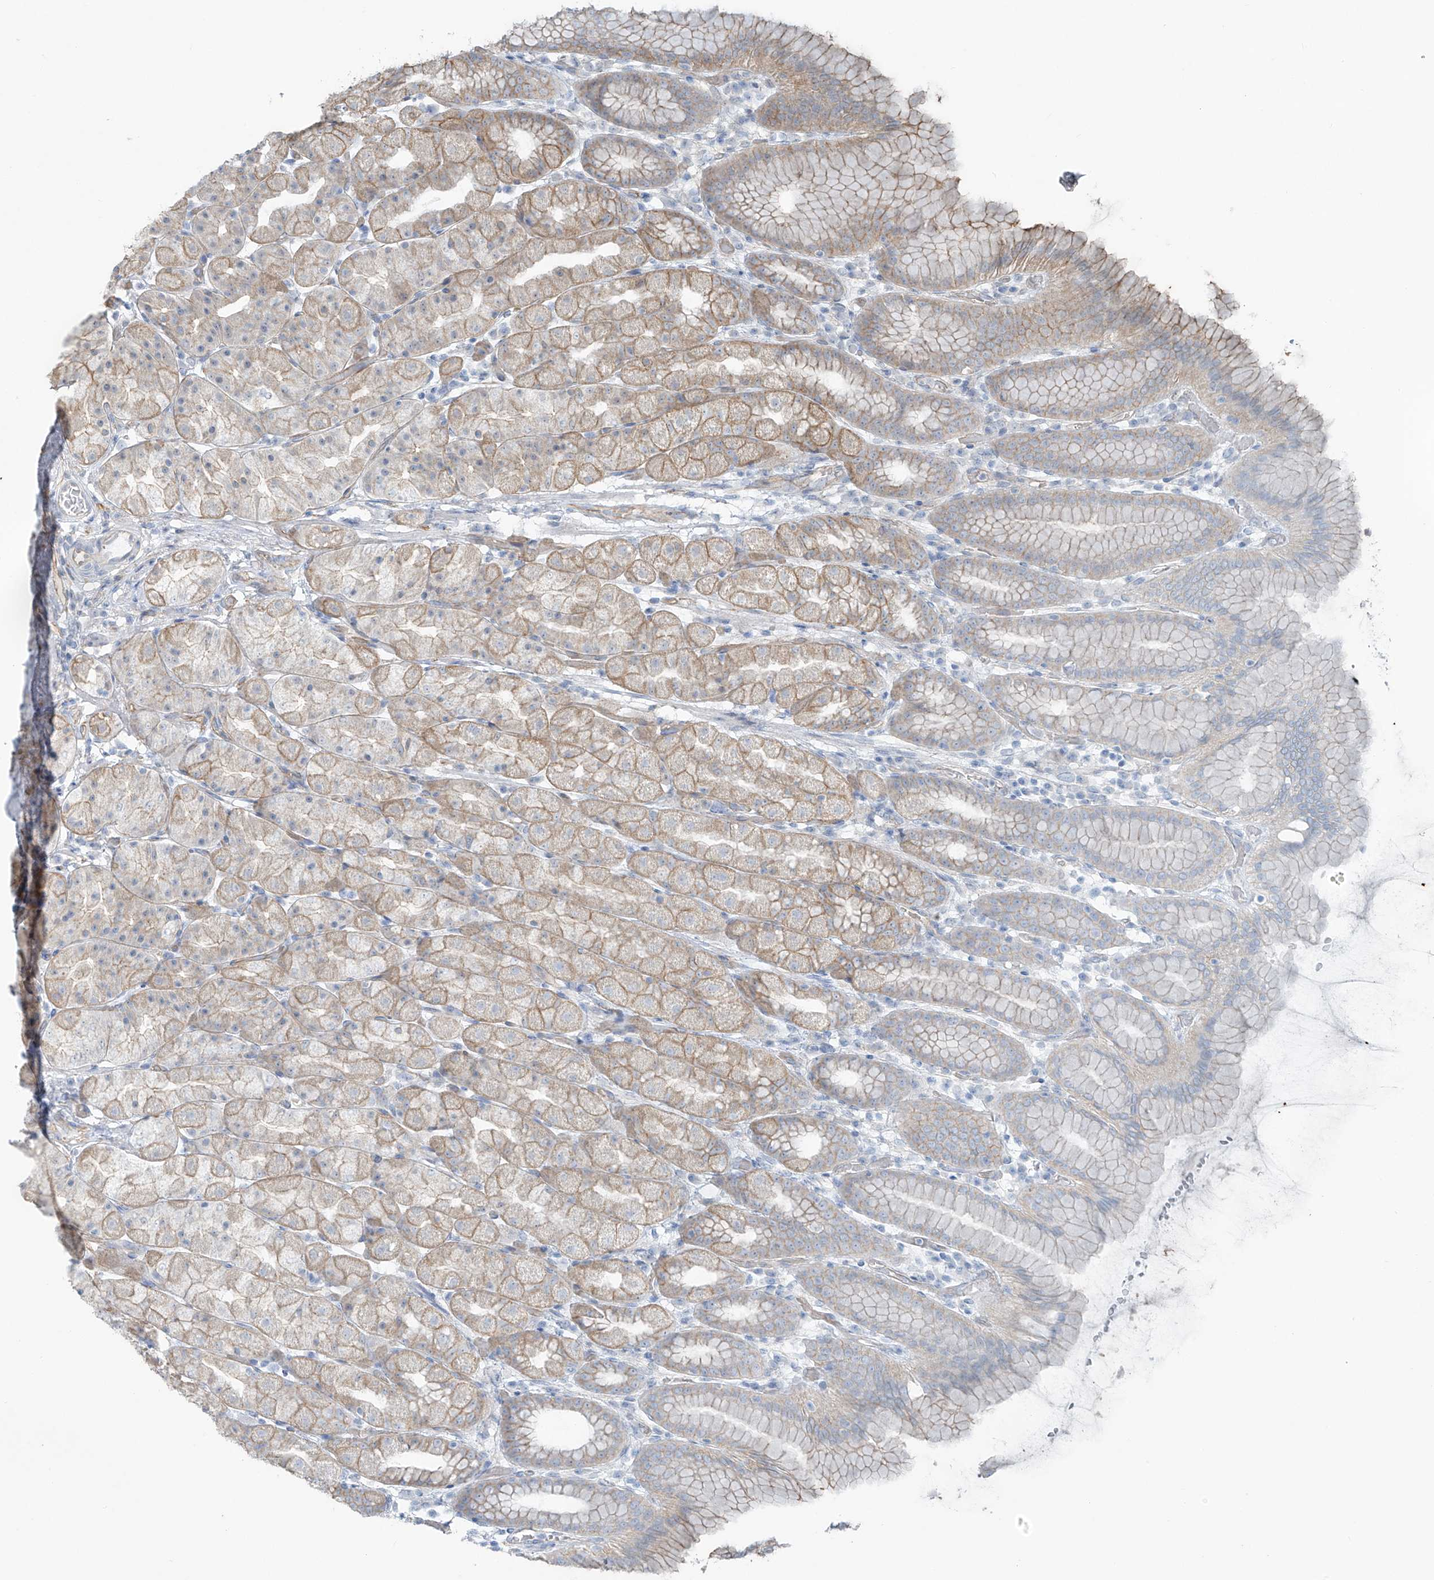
{"staining": {"intensity": "weak", "quantity": "25%-75%", "location": "cytoplasmic/membranous"}, "tissue": "stomach", "cell_type": "Glandular cells", "image_type": "normal", "snomed": [{"axis": "morphology", "description": "Normal tissue, NOS"}, {"axis": "topography", "description": "Stomach, upper"}], "caption": "Weak cytoplasmic/membranous expression is present in about 25%-75% of glandular cells in benign stomach. (IHC, brightfield microscopy, high magnification).", "gene": "TUBE1", "patient": {"sex": "male", "age": 68}}